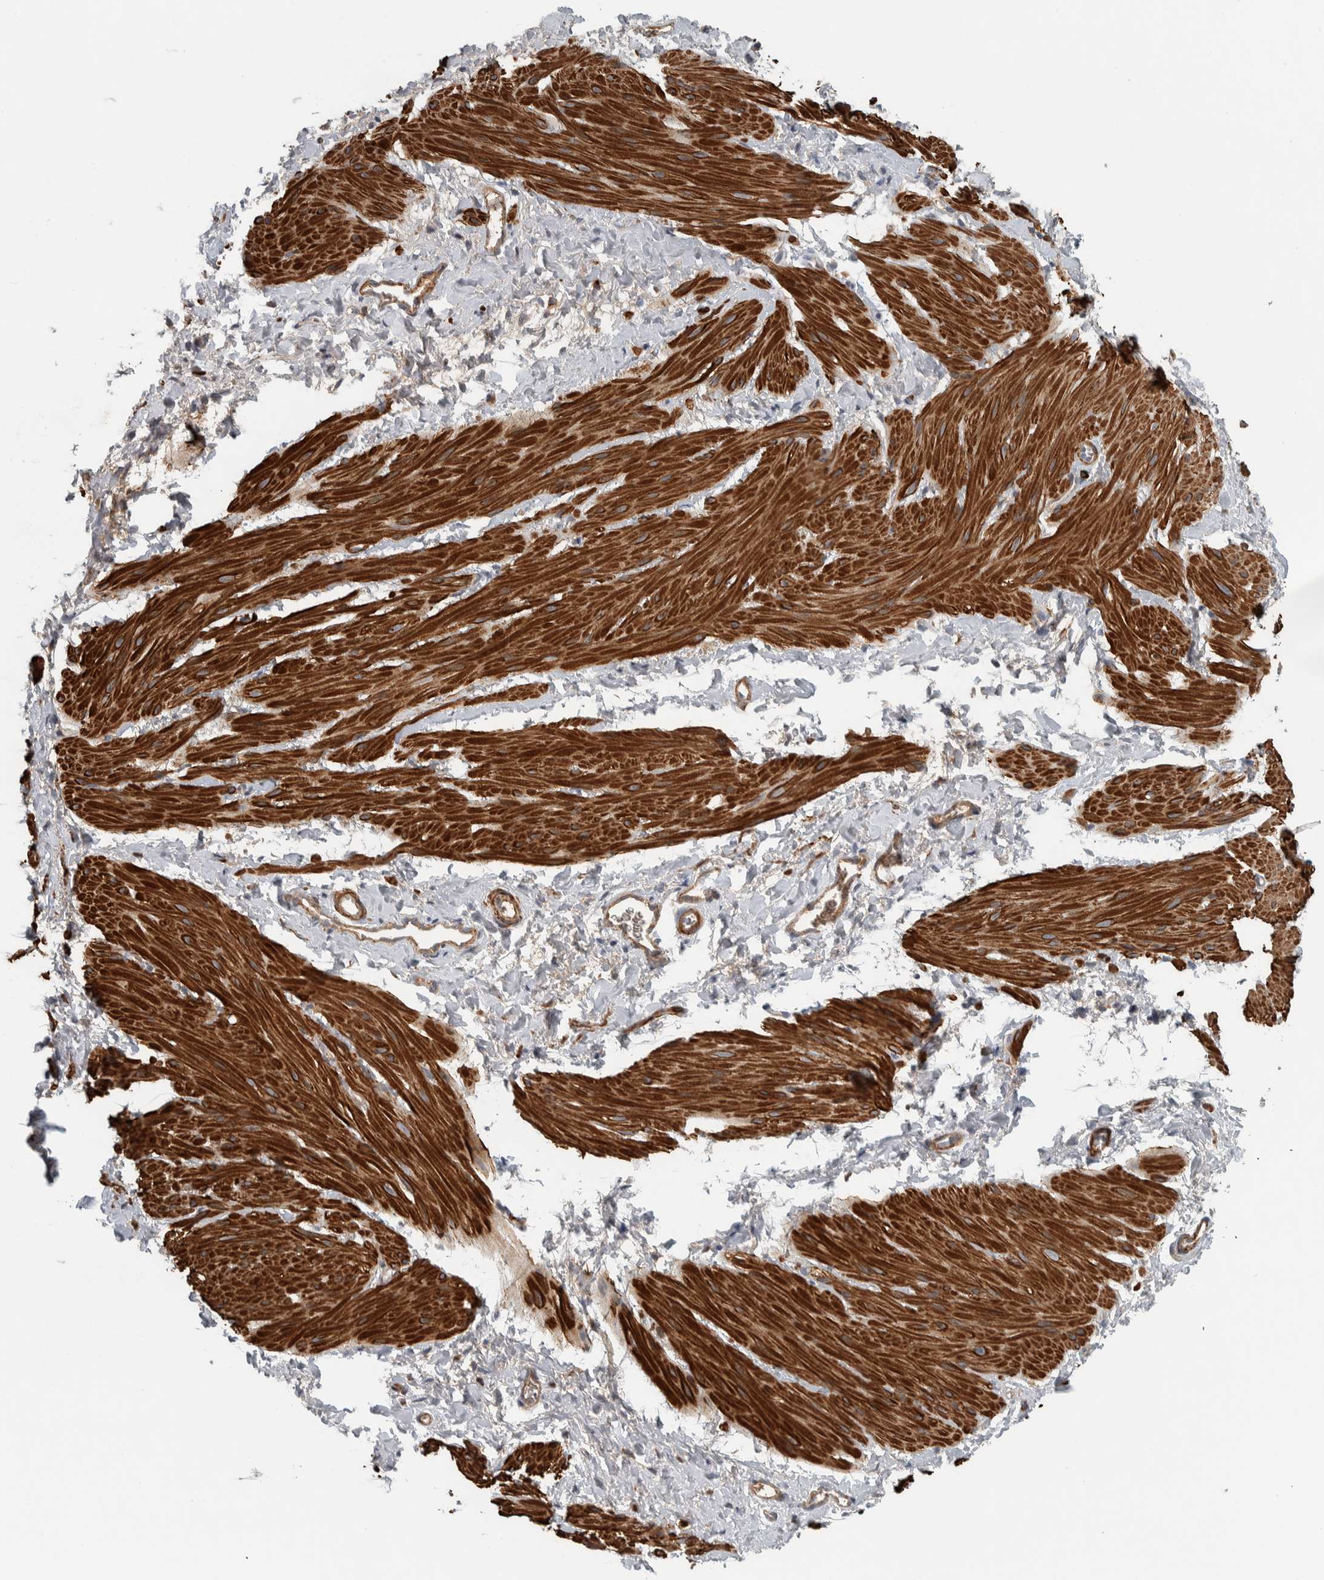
{"staining": {"intensity": "strong", "quantity": ">75%", "location": "cytoplasmic/membranous"}, "tissue": "smooth muscle", "cell_type": "Smooth muscle cells", "image_type": "normal", "snomed": [{"axis": "morphology", "description": "Normal tissue, NOS"}, {"axis": "topography", "description": "Smooth muscle"}], "caption": "Strong cytoplasmic/membranous staining is identified in approximately >75% of smooth muscle cells in benign smooth muscle. (IHC, brightfield microscopy, high magnification).", "gene": "LBHD1", "patient": {"sex": "male", "age": 16}}